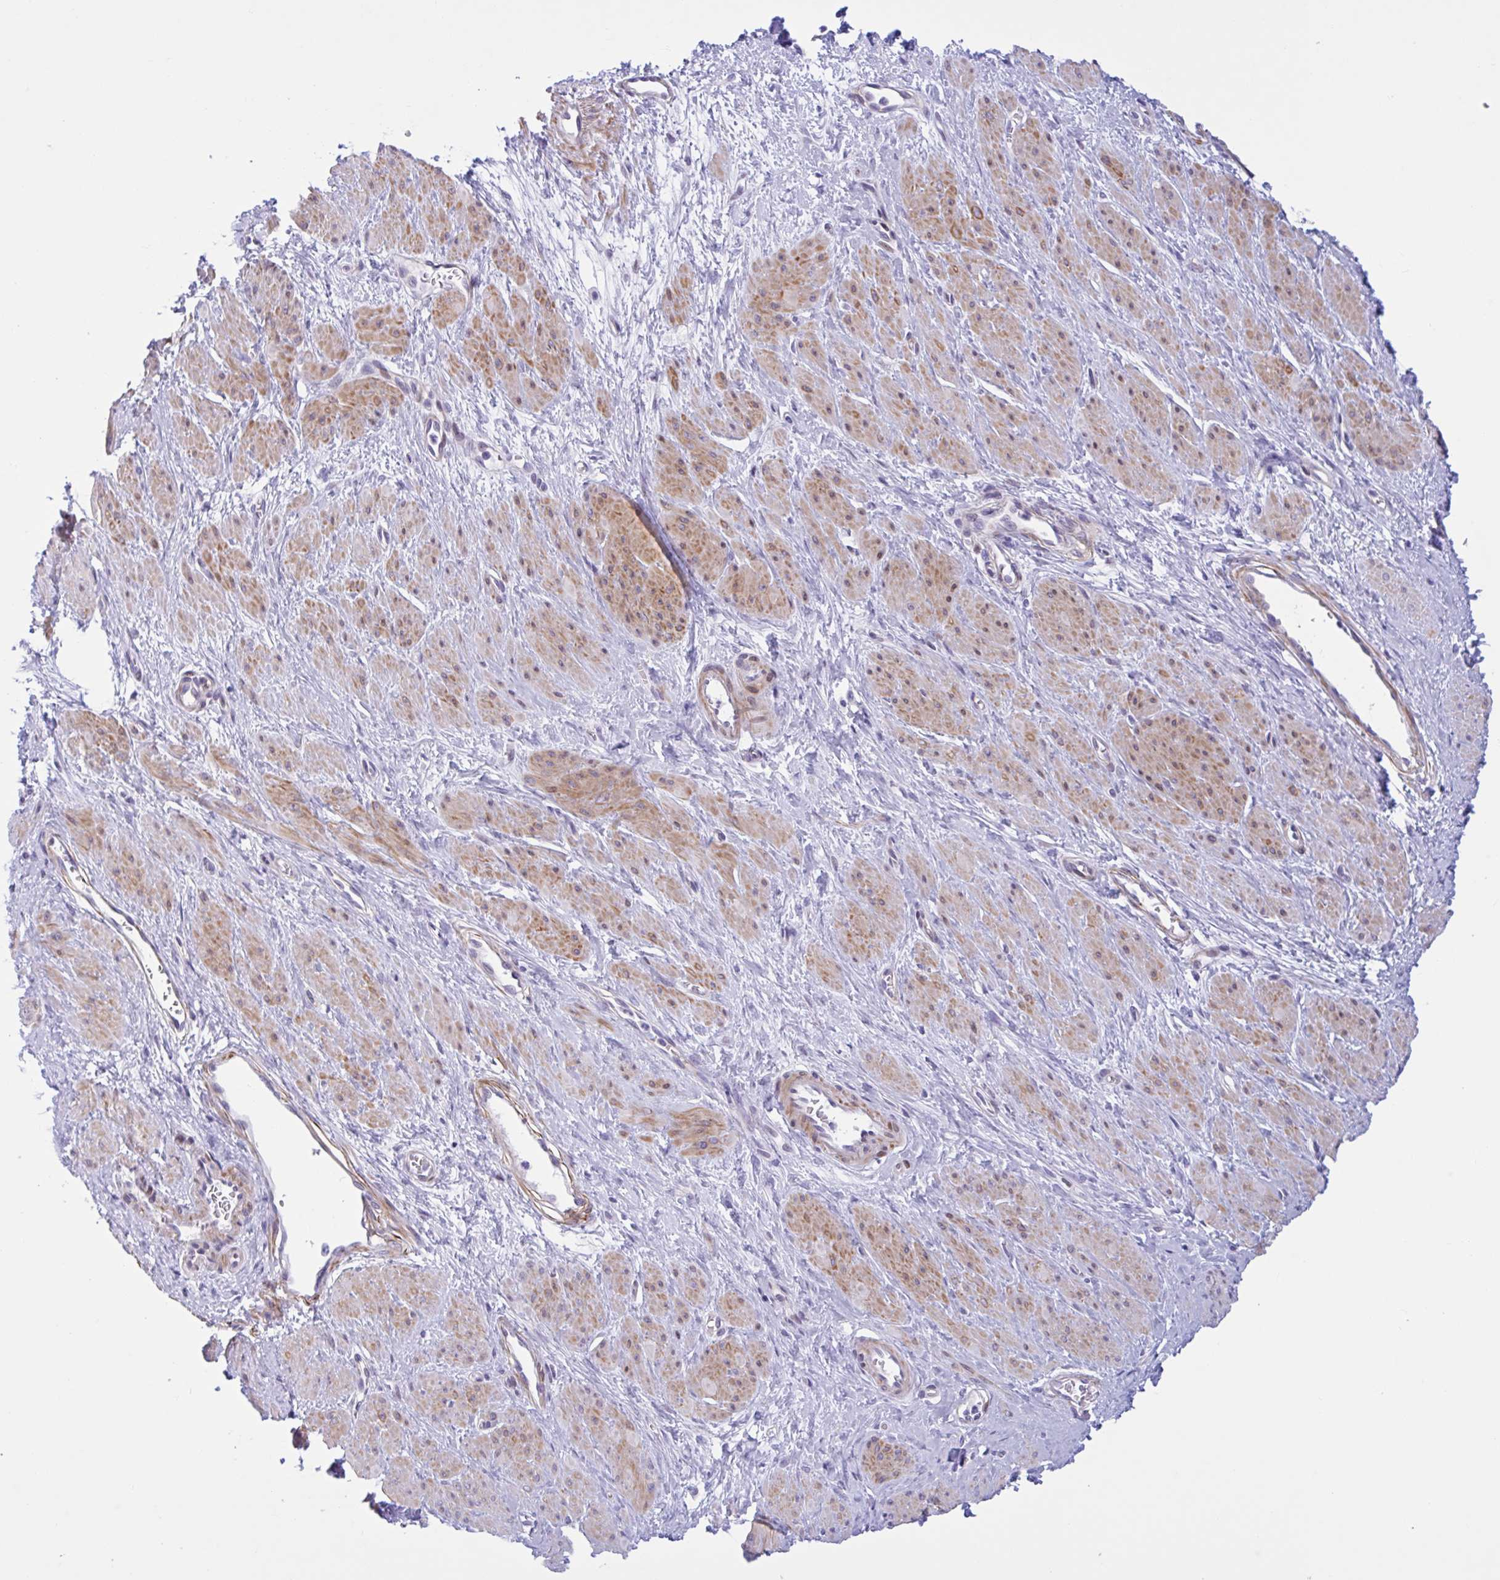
{"staining": {"intensity": "moderate", "quantity": "25%-75%", "location": "cytoplasmic/membranous"}, "tissue": "smooth muscle", "cell_type": "Smooth muscle cells", "image_type": "normal", "snomed": [{"axis": "morphology", "description": "Normal tissue, NOS"}, {"axis": "topography", "description": "Smooth muscle"}, {"axis": "topography", "description": "Uterus"}], "caption": "Normal smooth muscle reveals moderate cytoplasmic/membranous positivity in approximately 25%-75% of smooth muscle cells (DAB = brown stain, brightfield microscopy at high magnification)..", "gene": "AHCYL2", "patient": {"sex": "female", "age": 39}}